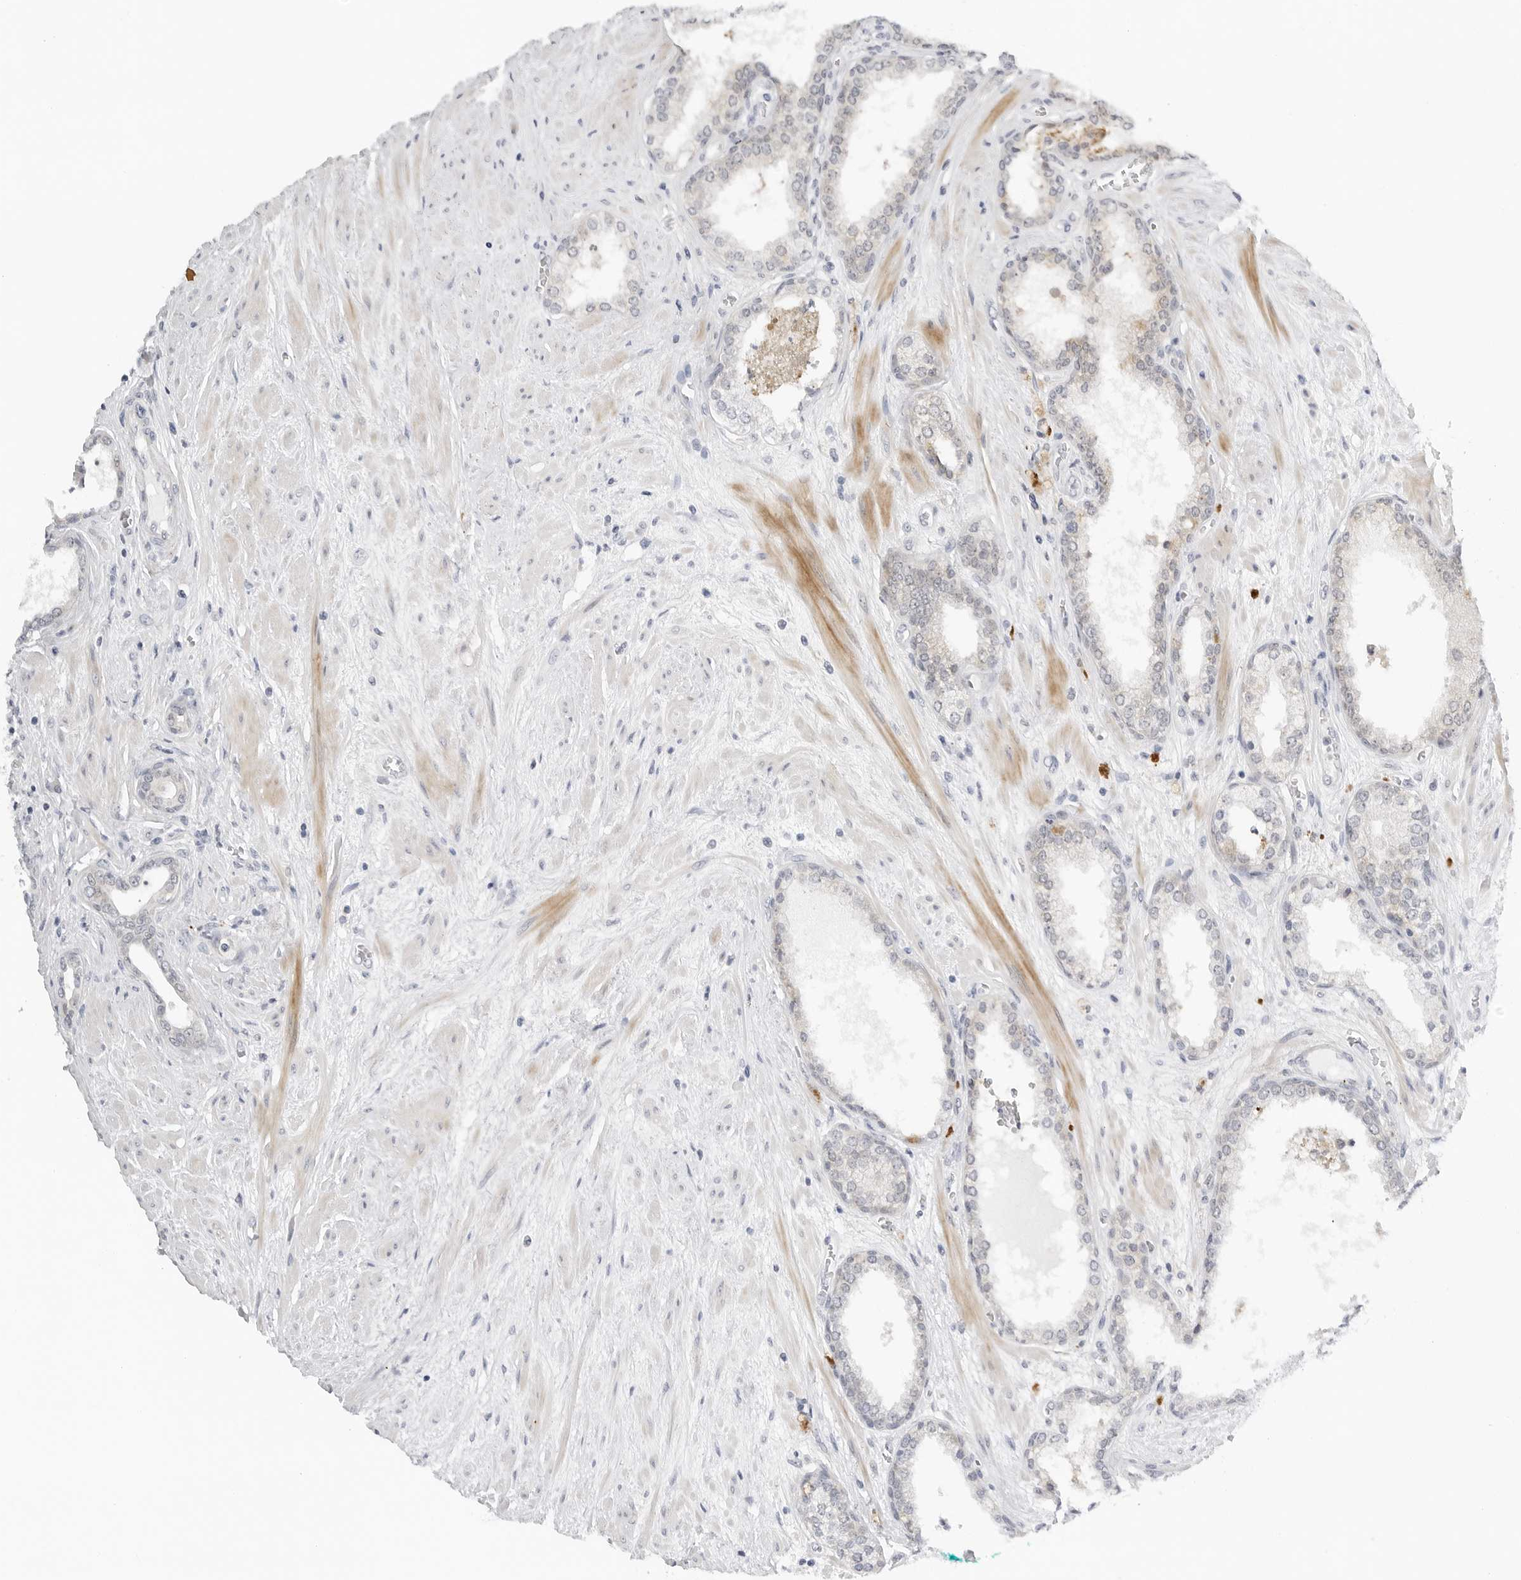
{"staining": {"intensity": "negative", "quantity": "none", "location": "none"}, "tissue": "prostate cancer", "cell_type": "Tumor cells", "image_type": "cancer", "snomed": [{"axis": "morphology", "description": "Adenocarcinoma, Low grade"}, {"axis": "topography", "description": "Prostate"}], "caption": "Human adenocarcinoma (low-grade) (prostate) stained for a protein using immunohistochemistry (IHC) shows no expression in tumor cells.", "gene": "MAP2K5", "patient": {"sex": "male", "age": 62}}